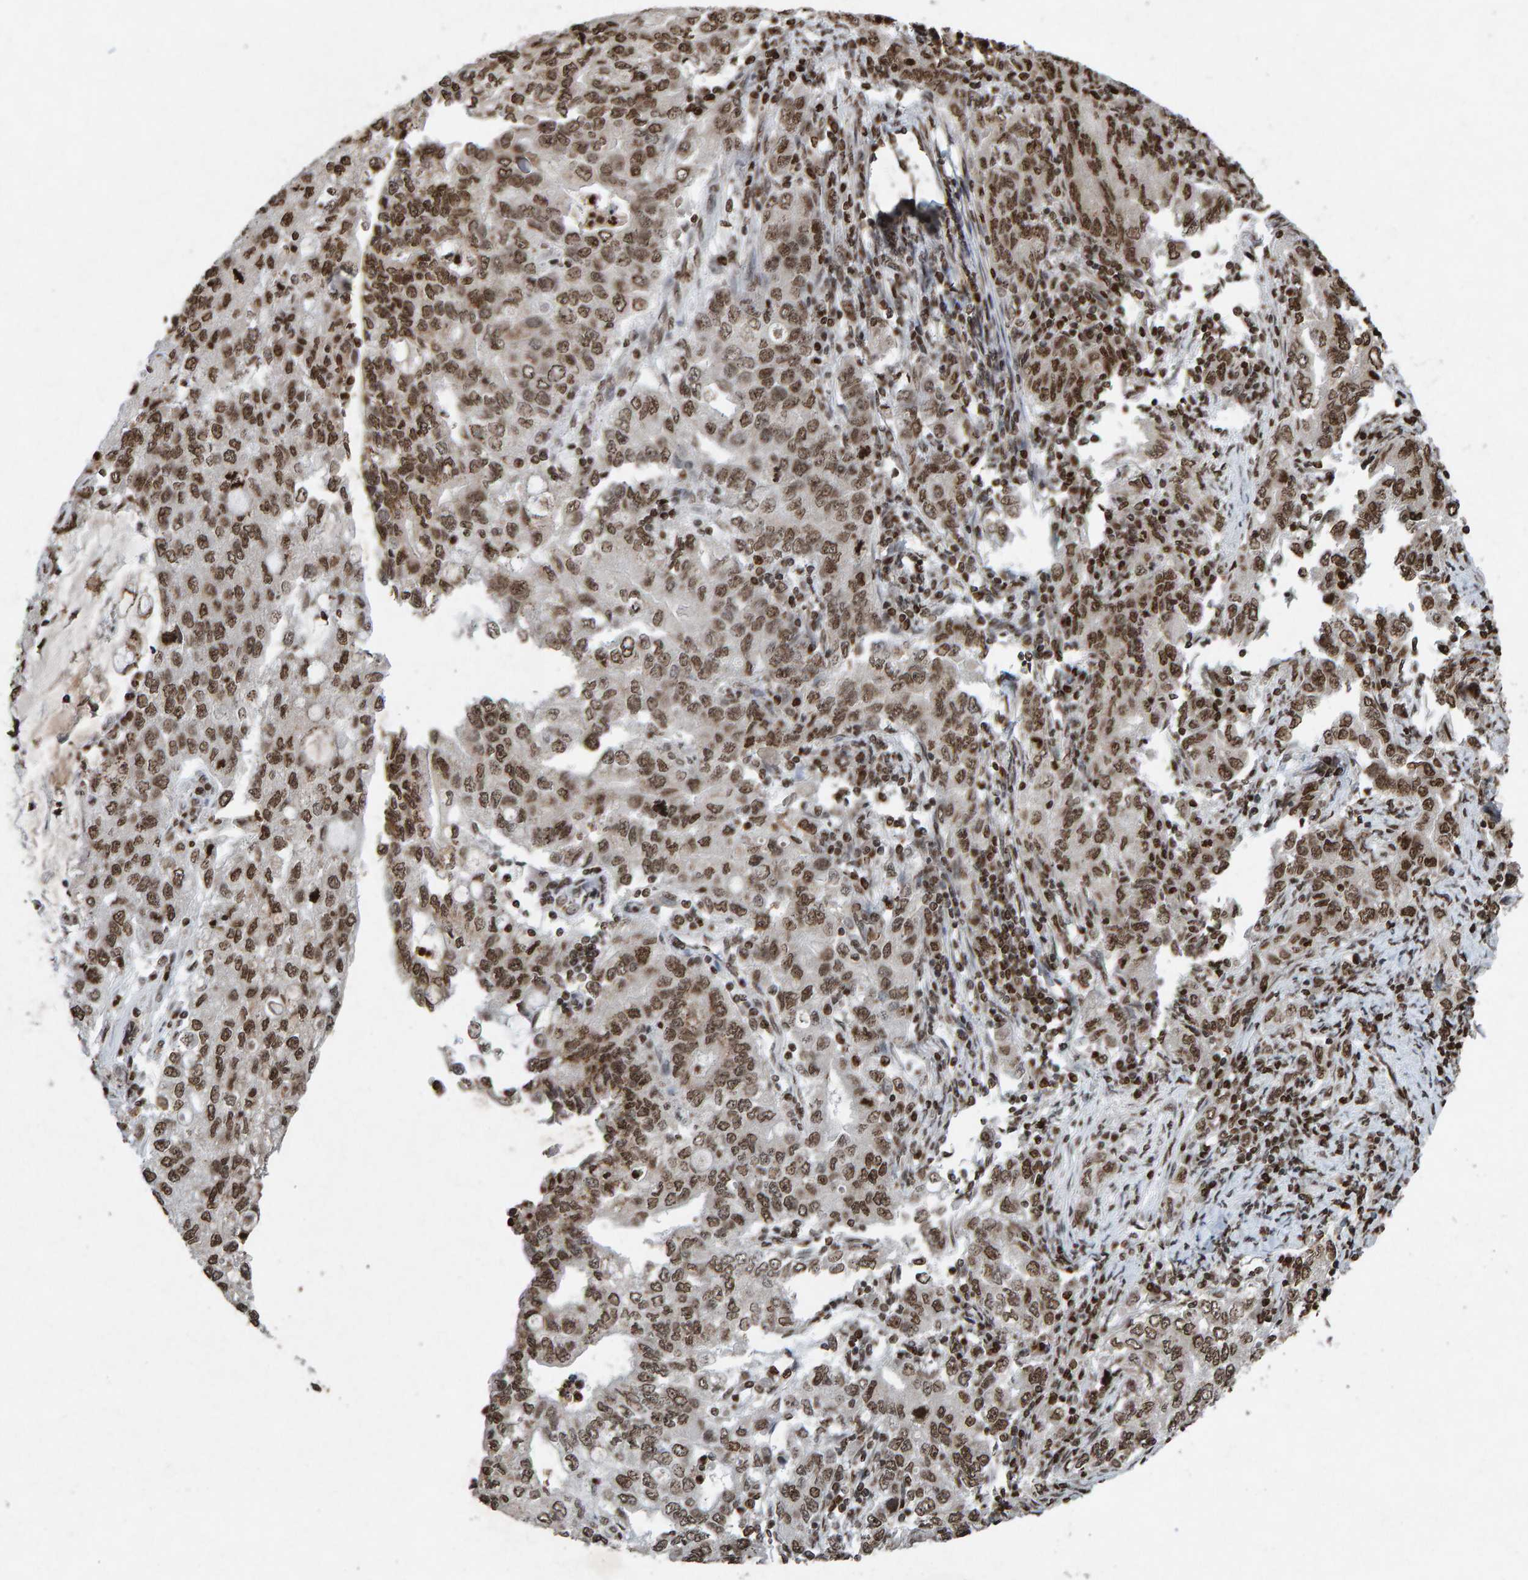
{"staining": {"intensity": "moderate", "quantity": ">75%", "location": "nuclear"}, "tissue": "stomach cancer", "cell_type": "Tumor cells", "image_type": "cancer", "snomed": [{"axis": "morphology", "description": "Adenocarcinoma, NOS"}, {"axis": "topography", "description": "Stomach, lower"}], "caption": "Human stomach adenocarcinoma stained with a protein marker exhibits moderate staining in tumor cells.", "gene": "H2AZ1", "patient": {"sex": "female", "age": 72}}